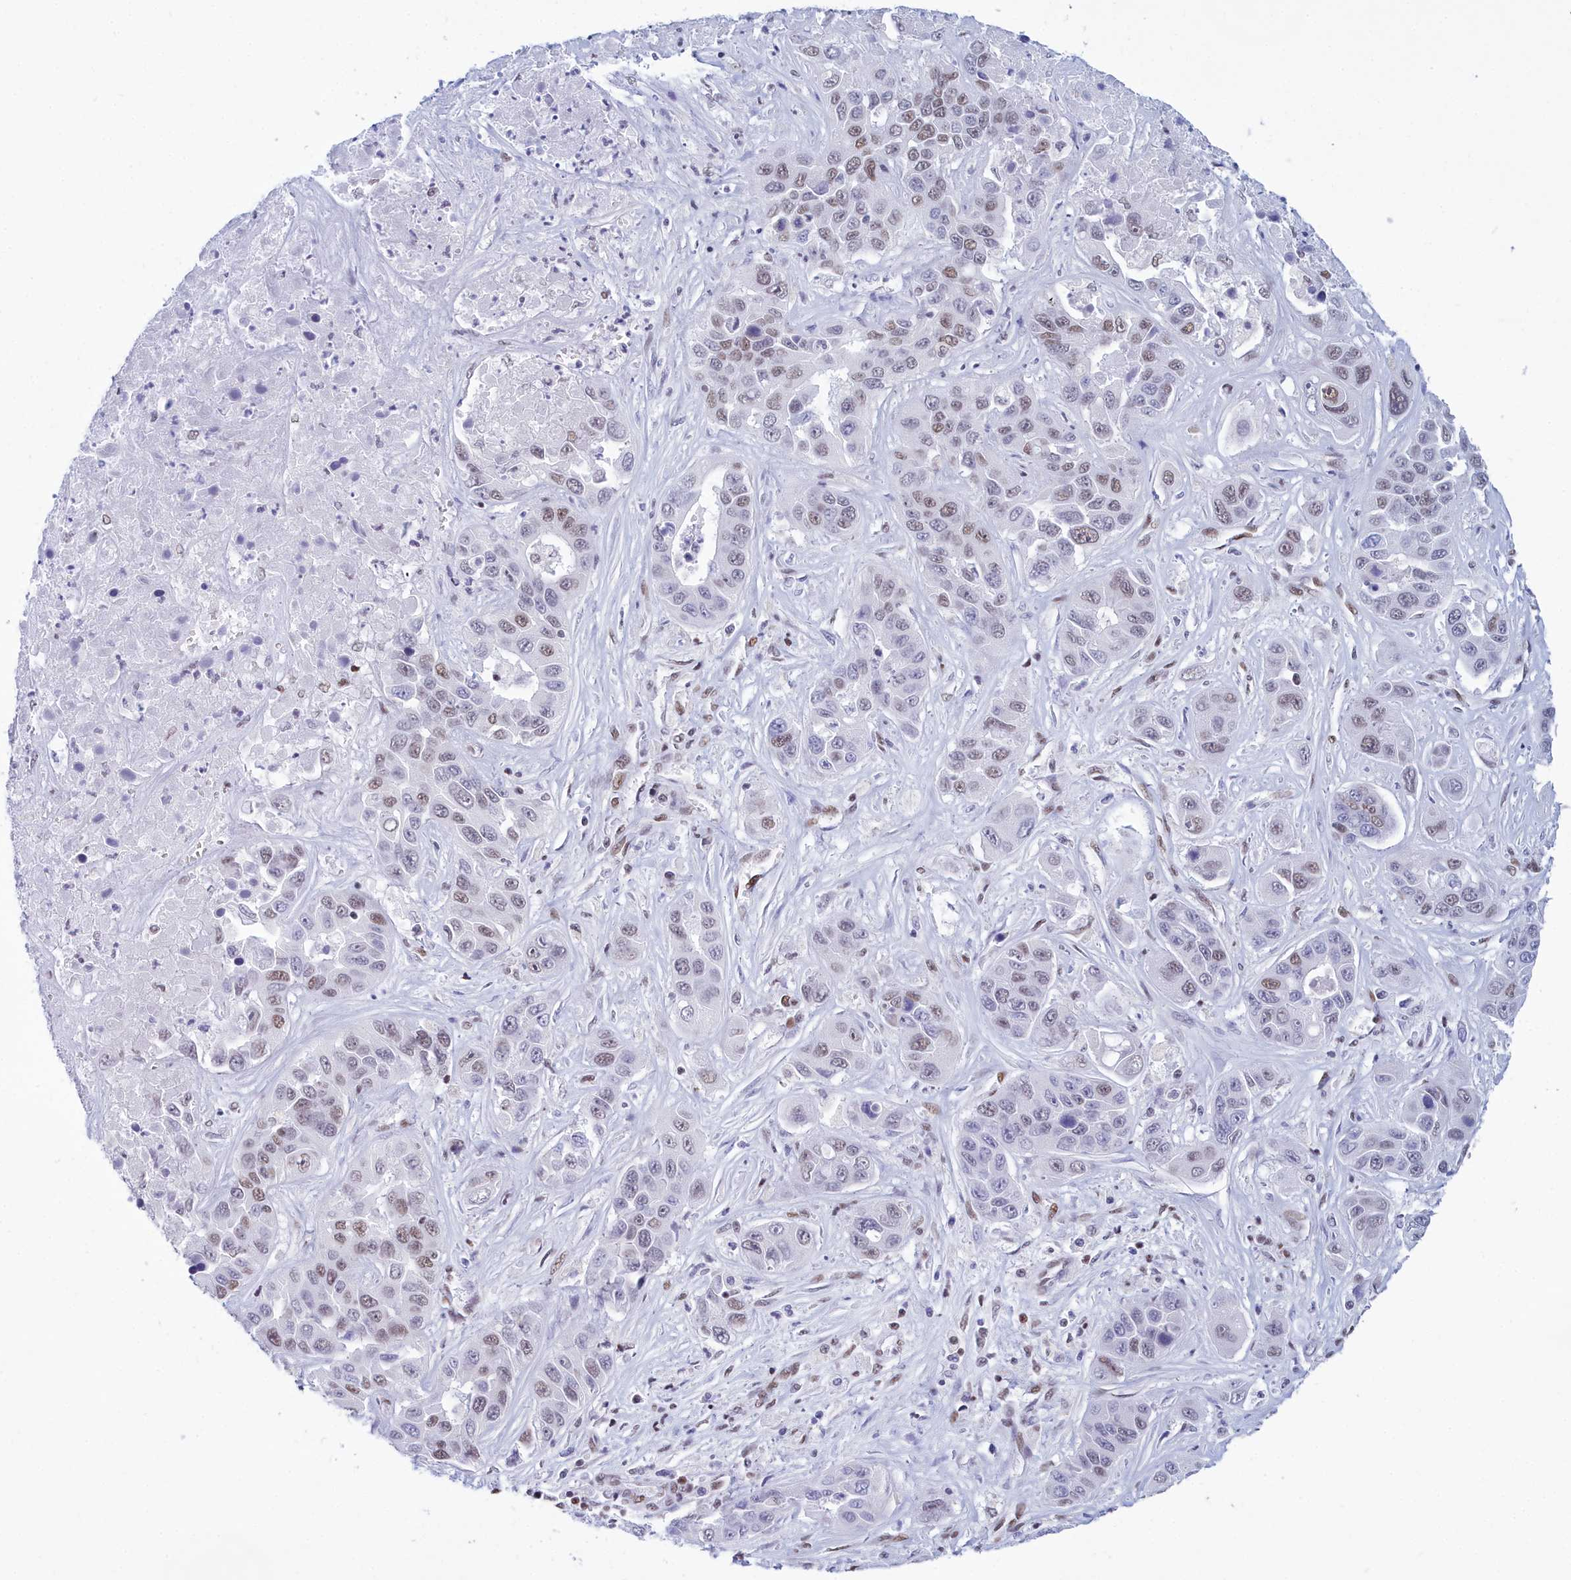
{"staining": {"intensity": "weak", "quantity": "25%-75%", "location": "nuclear"}, "tissue": "liver cancer", "cell_type": "Tumor cells", "image_type": "cancer", "snomed": [{"axis": "morphology", "description": "Cholangiocarcinoma"}, {"axis": "topography", "description": "Liver"}], "caption": "The image displays a brown stain indicating the presence of a protein in the nuclear of tumor cells in liver cholangiocarcinoma.", "gene": "CDC26", "patient": {"sex": "female", "age": 52}}